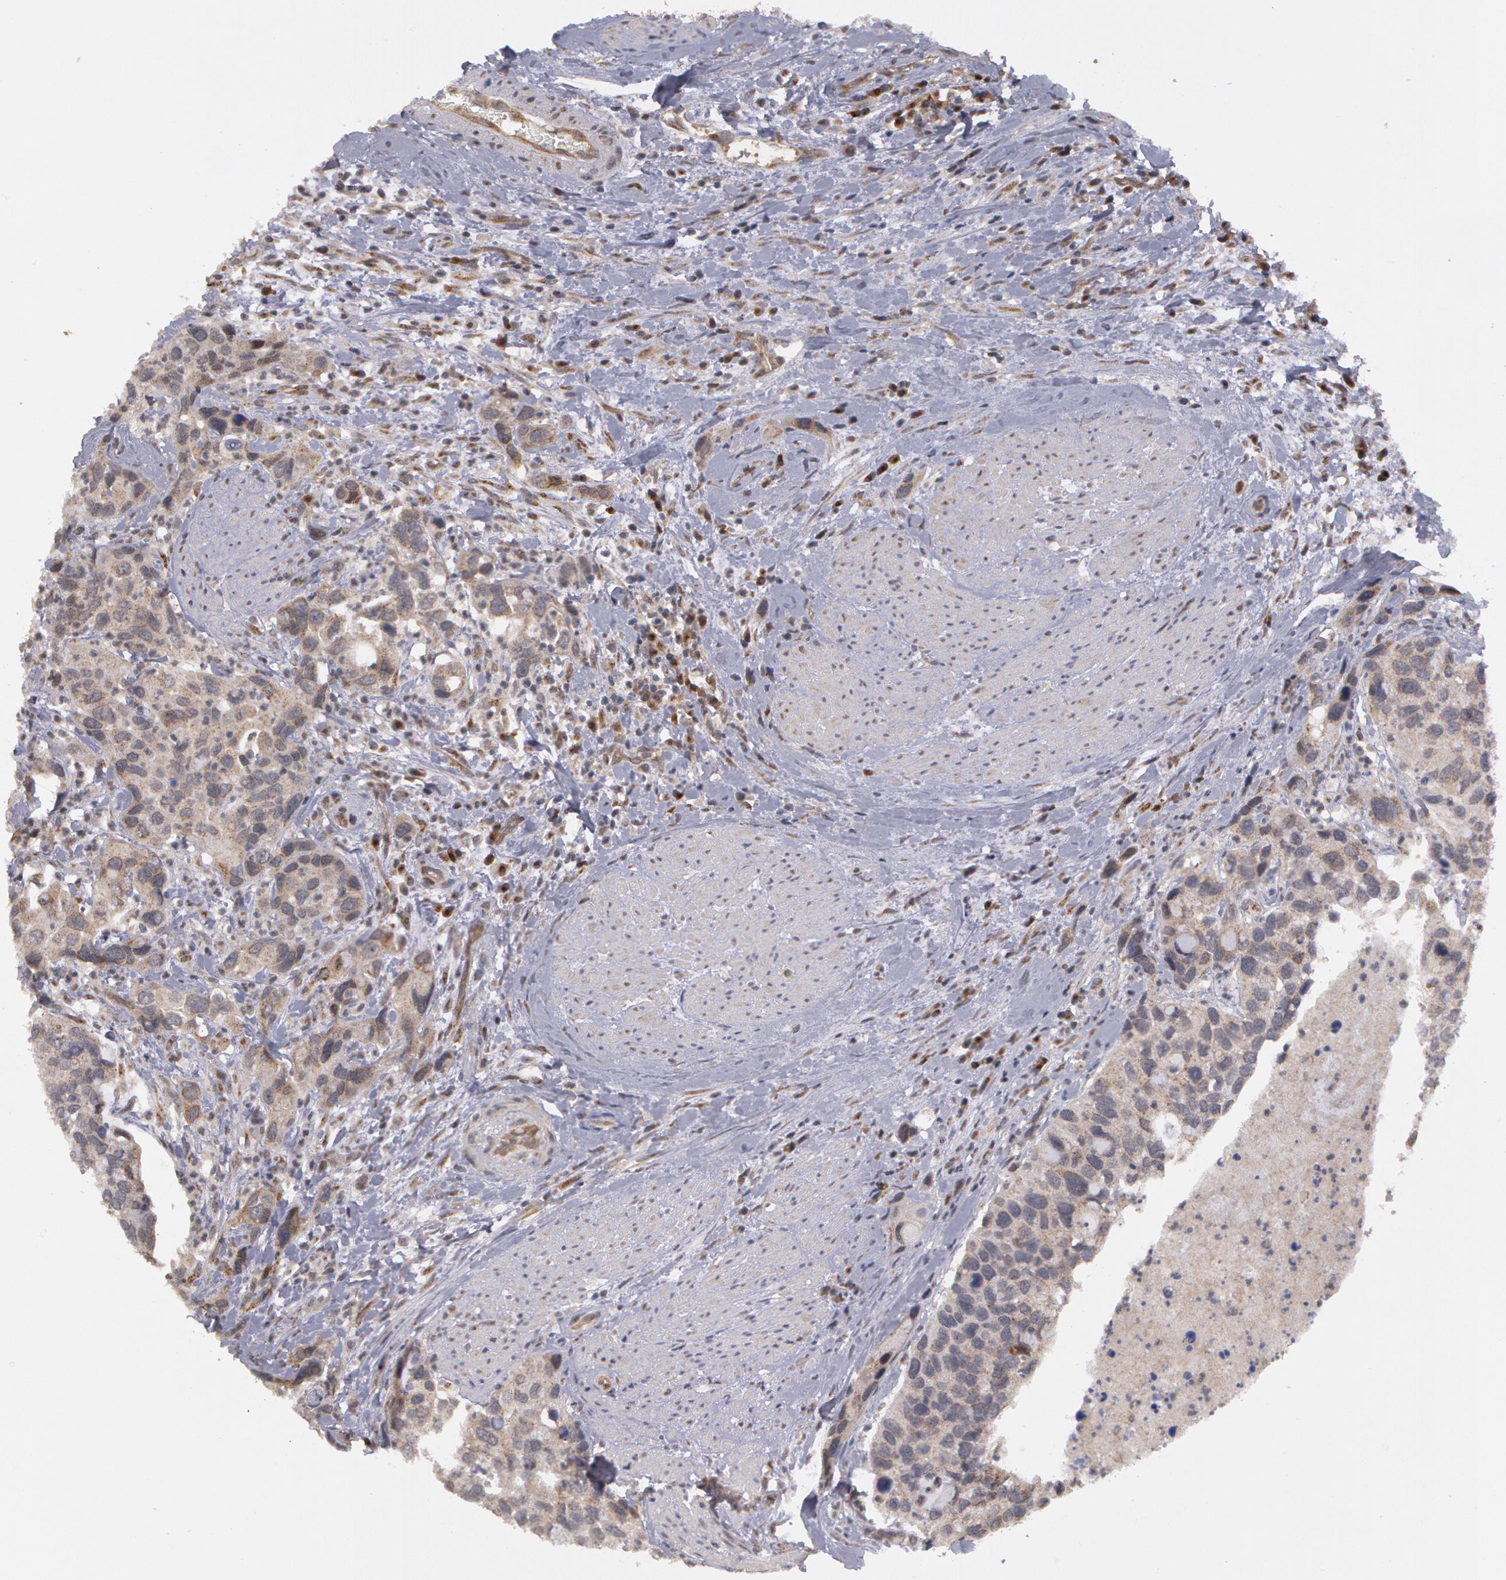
{"staining": {"intensity": "negative", "quantity": "none", "location": "none"}, "tissue": "urothelial cancer", "cell_type": "Tumor cells", "image_type": "cancer", "snomed": [{"axis": "morphology", "description": "Urothelial carcinoma, High grade"}, {"axis": "topography", "description": "Urinary bladder"}], "caption": "The immunohistochemistry photomicrograph has no significant staining in tumor cells of urothelial cancer tissue.", "gene": "STX5", "patient": {"sex": "male", "age": 66}}